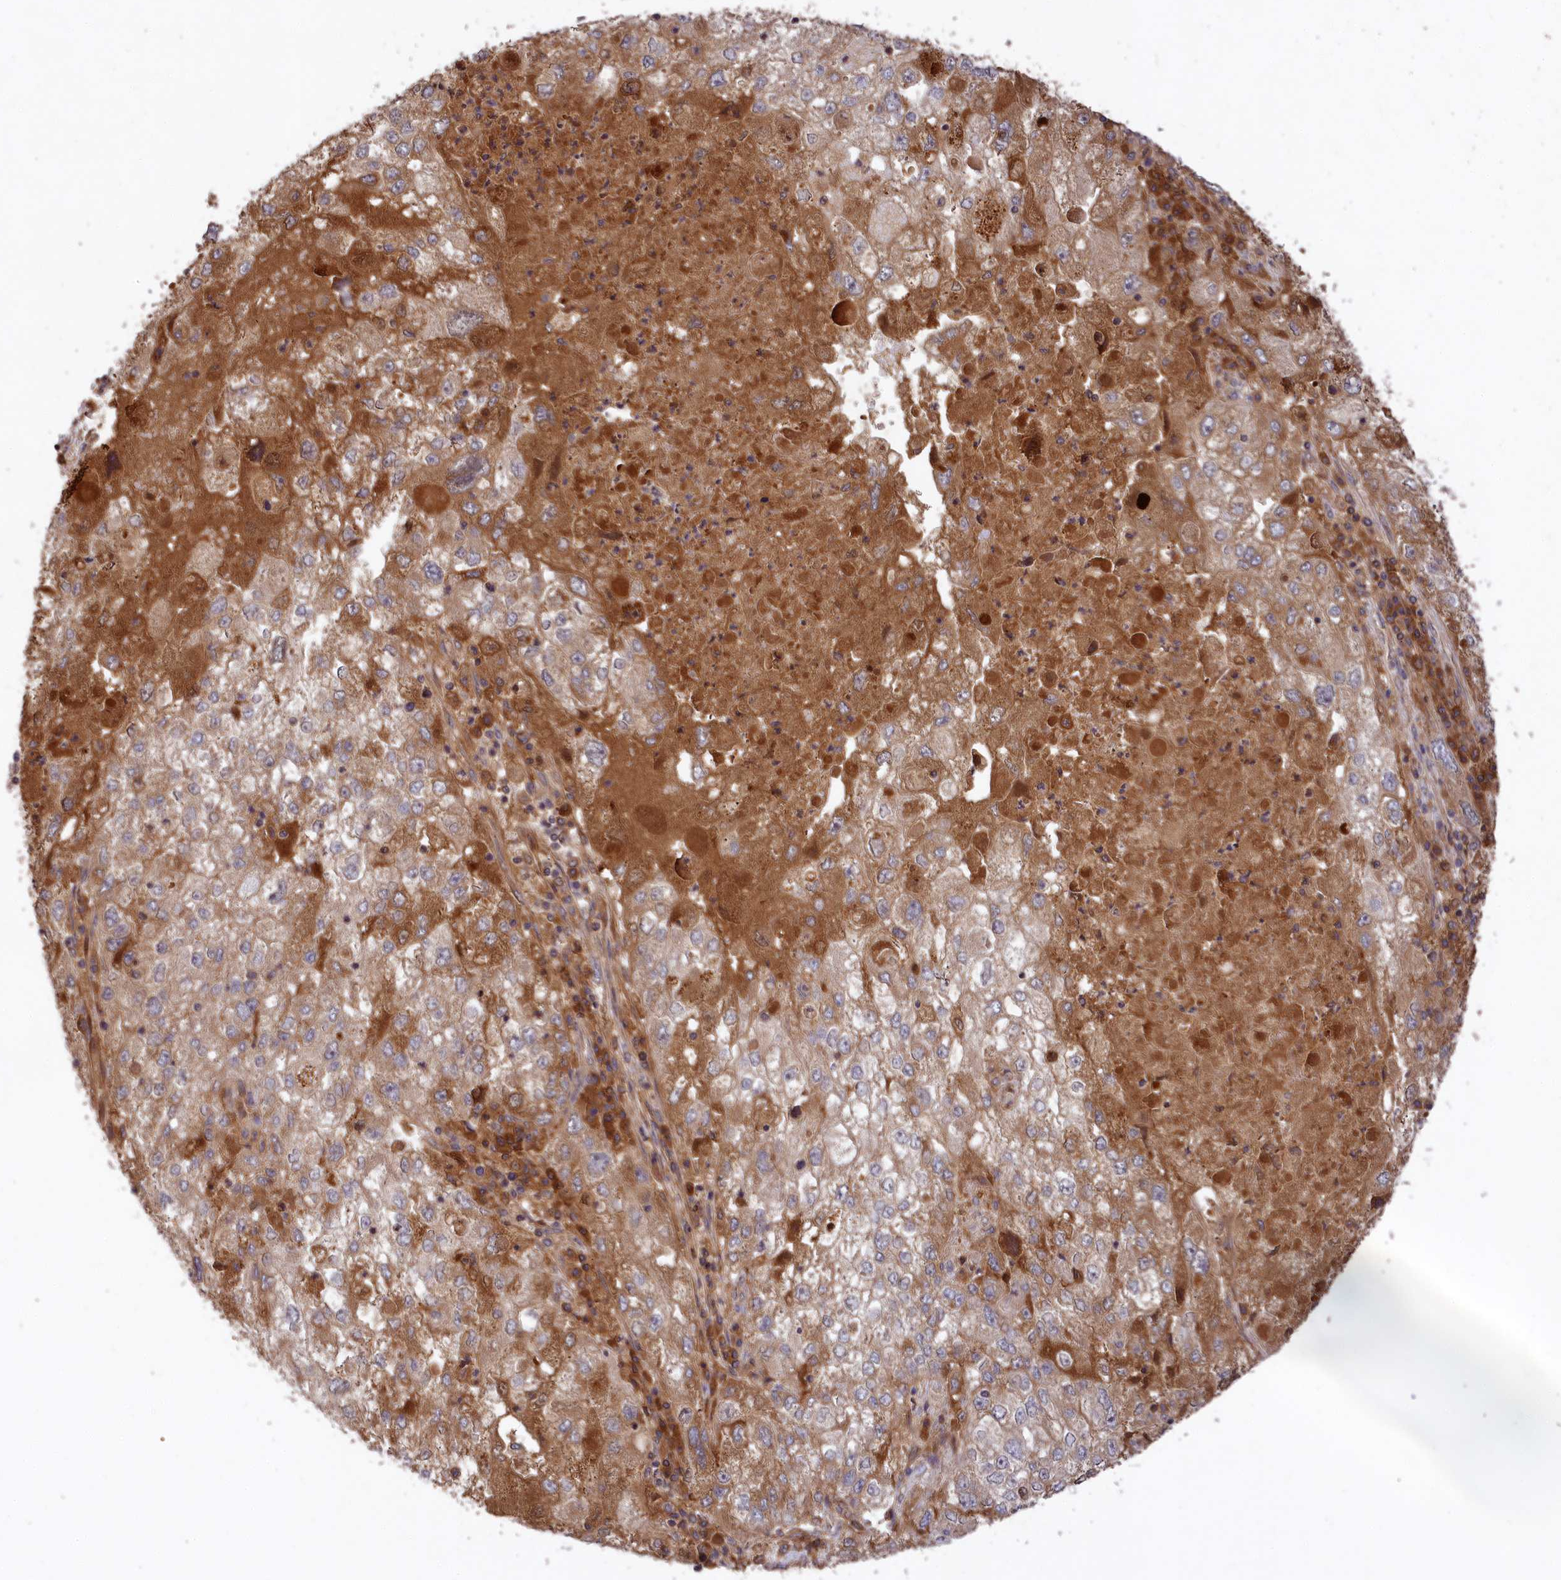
{"staining": {"intensity": "moderate", "quantity": "<25%", "location": "cytoplasmic/membranous"}, "tissue": "endometrial cancer", "cell_type": "Tumor cells", "image_type": "cancer", "snomed": [{"axis": "morphology", "description": "Adenocarcinoma, NOS"}, {"axis": "topography", "description": "Endometrium"}], "caption": "Human endometrial cancer stained with a brown dye displays moderate cytoplasmic/membranous positive expression in approximately <25% of tumor cells.", "gene": "MCF2L2", "patient": {"sex": "female", "age": 49}}